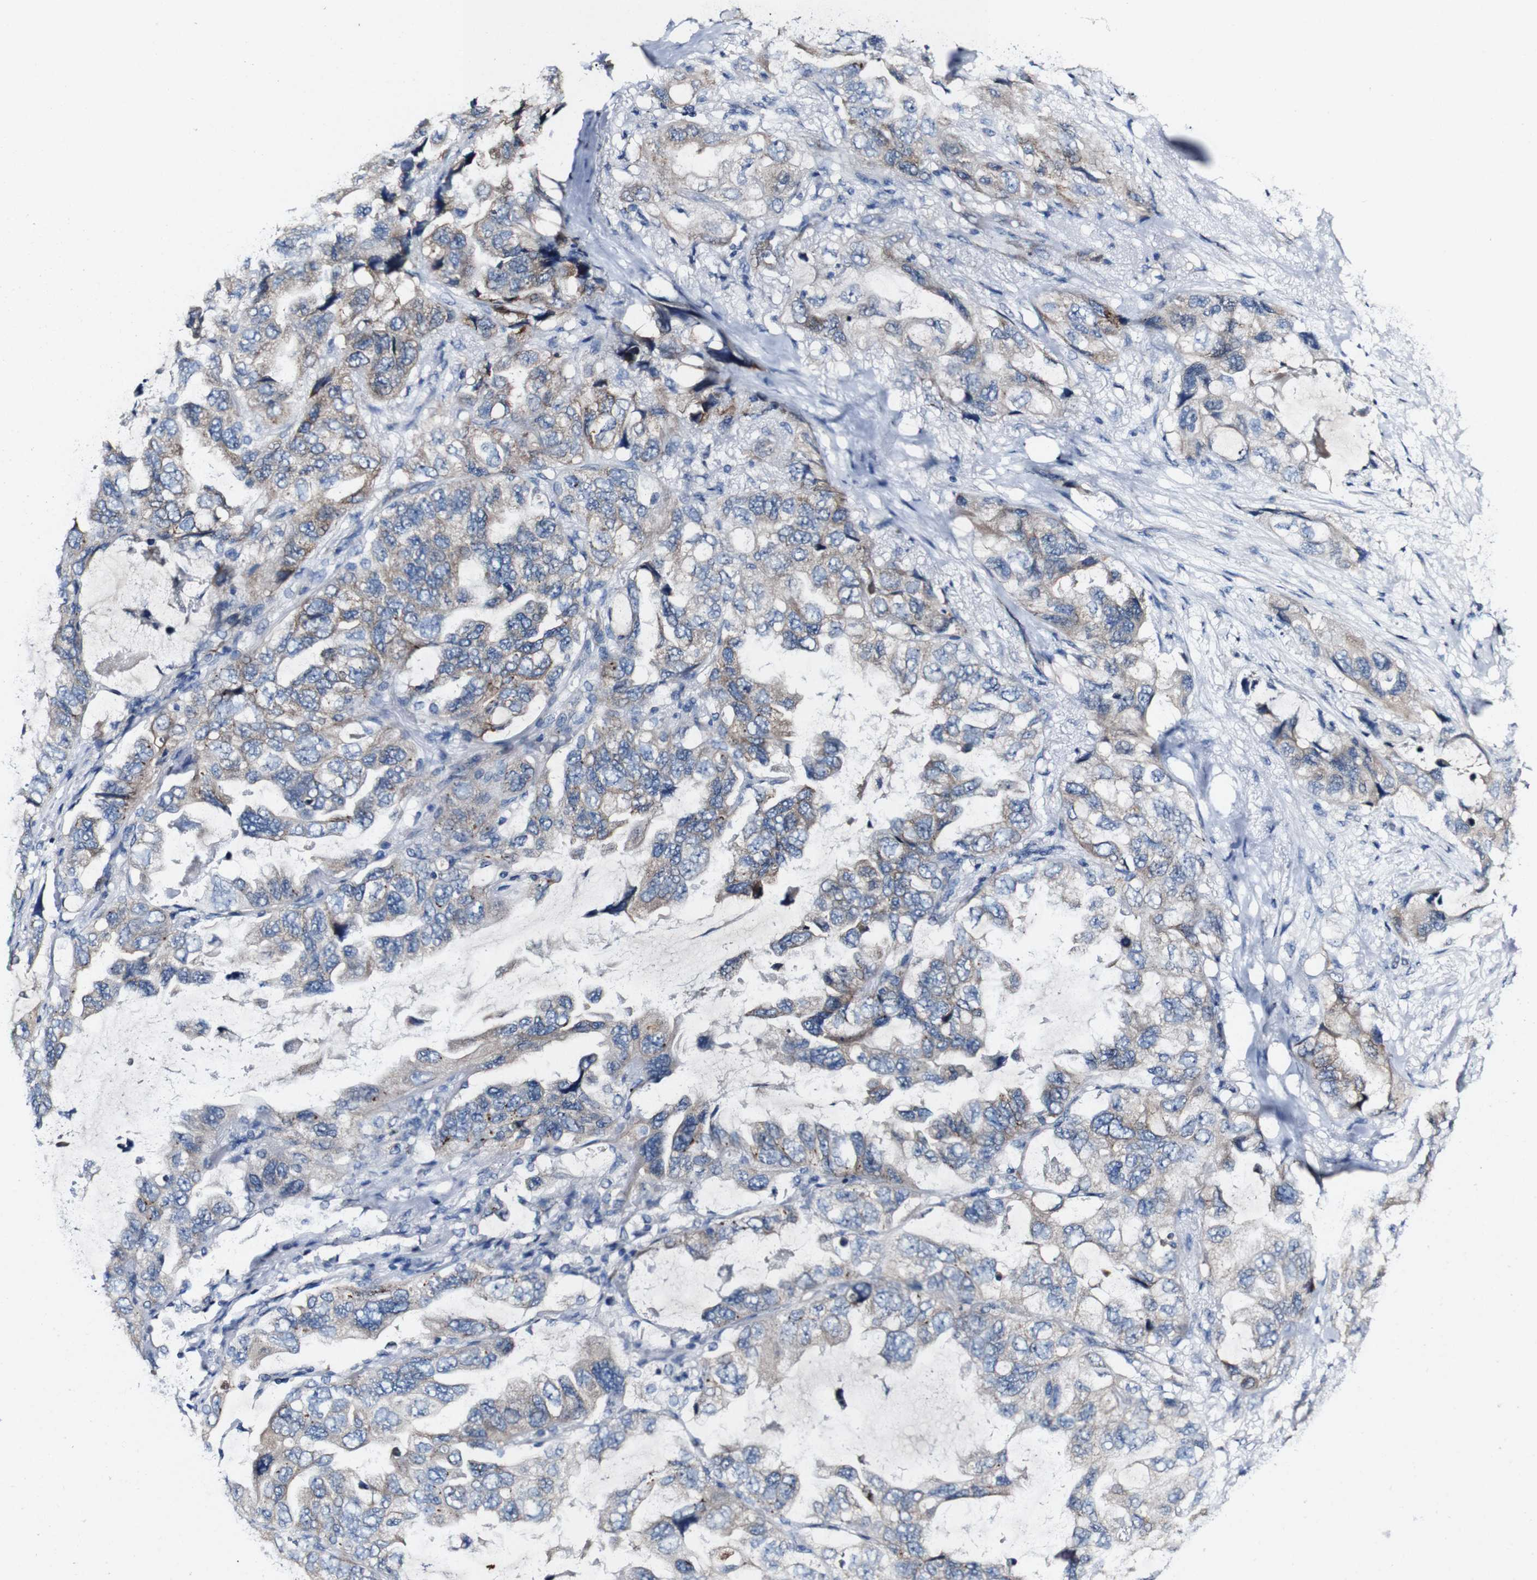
{"staining": {"intensity": "weak", "quantity": "<25%", "location": "cytoplasmic/membranous"}, "tissue": "lung cancer", "cell_type": "Tumor cells", "image_type": "cancer", "snomed": [{"axis": "morphology", "description": "Squamous cell carcinoma, NOS"}, {"axis": "topography", "description": "Lung"}], "caption": "There is no significant staining in tumor cells of squamous cell carcinoma (lung). (Brightfield microscopy of DAB (3,3'-diaminobenzidine) immunohistochemistry (IHC) at high magnification).", "gene": "GRAMD1A", "patient": {"sex": "female", "age": 73}}